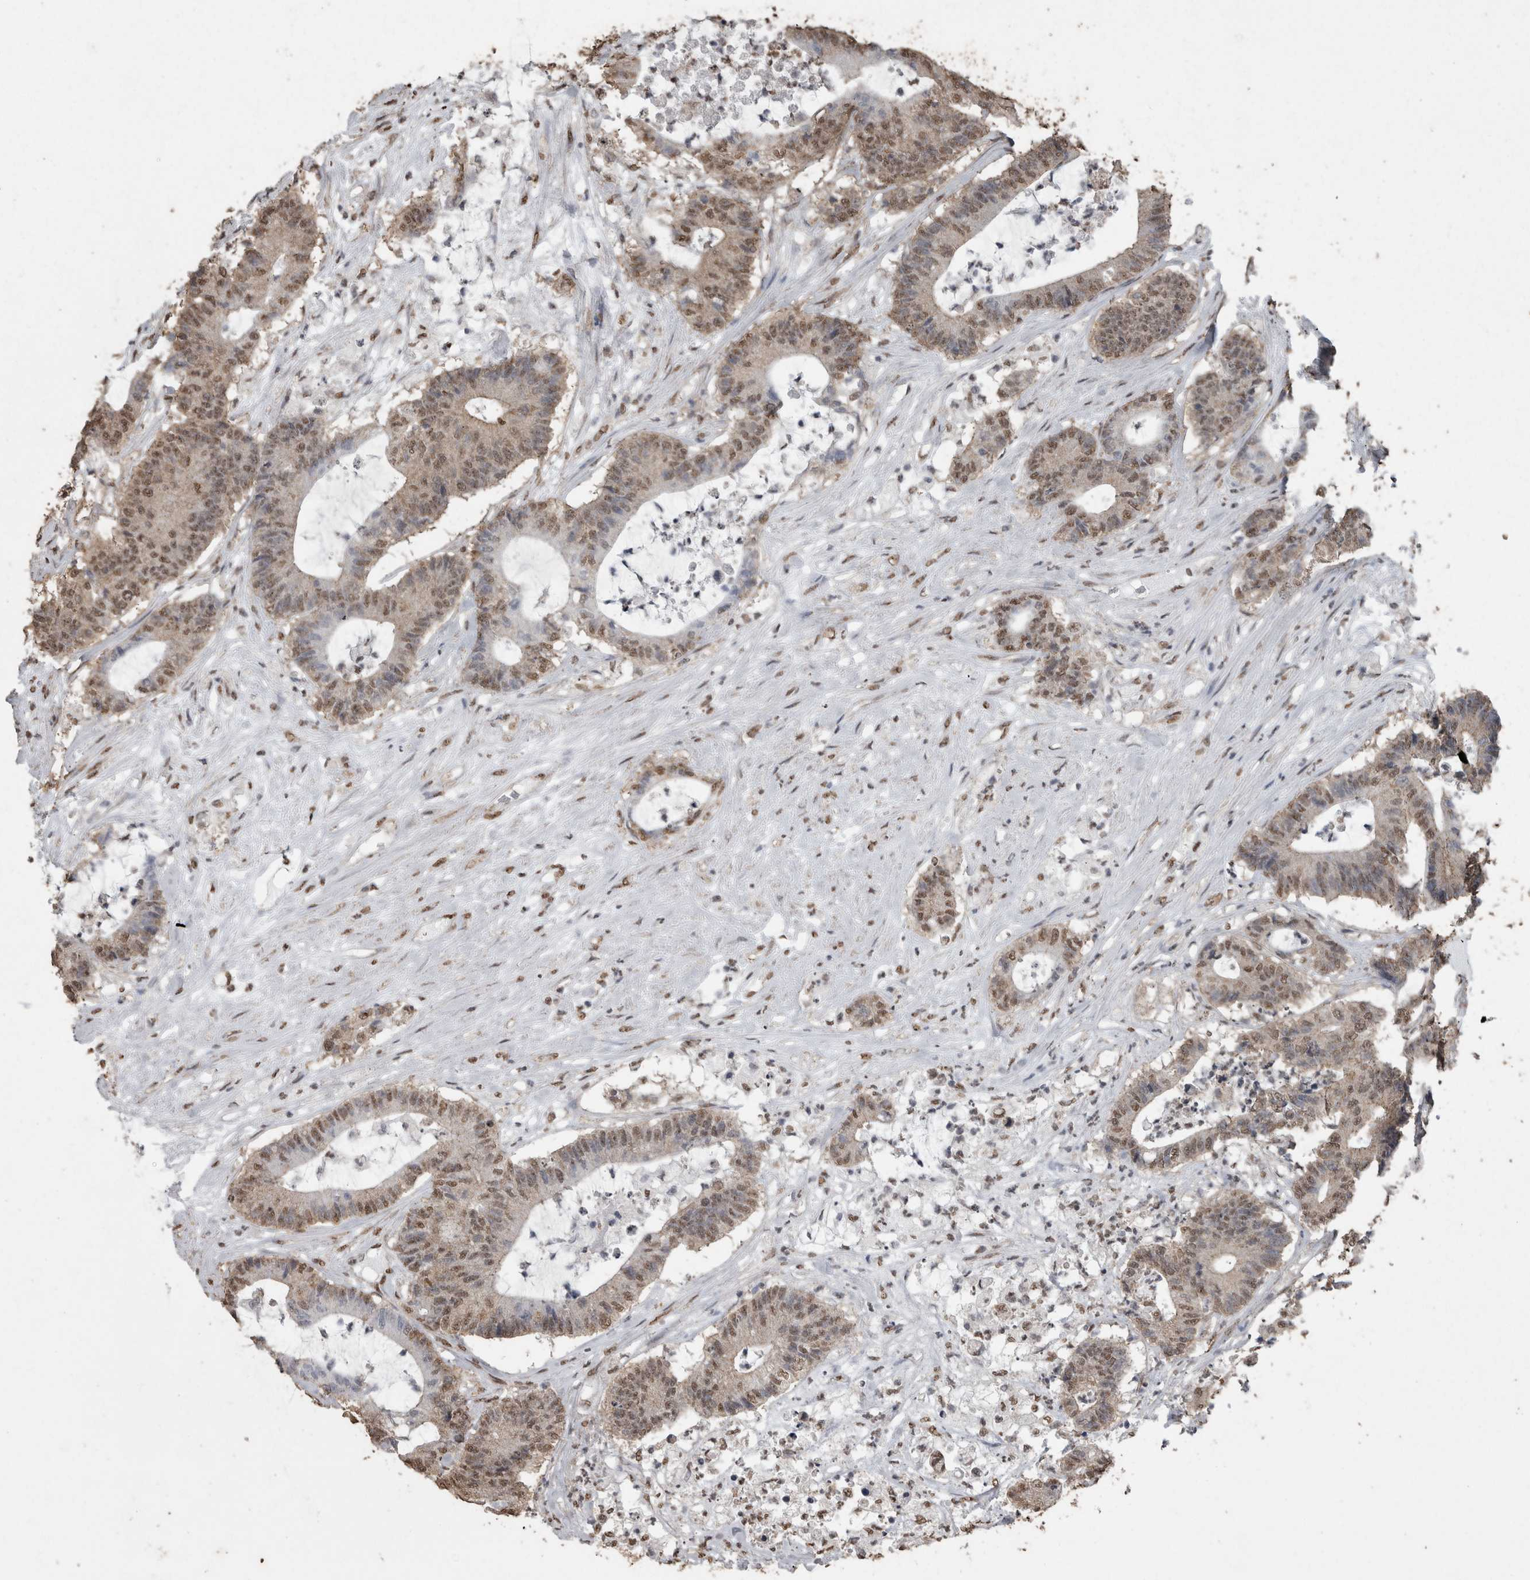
{"staining": {"intensity": "weak", "quantity": ">75%", "location": "nuclear"}, "tissue": "colorectal cancer", "cell_type": "Tumor cells", "image_type": "cancer", "snomed": [{"axis": "morphology", "description": "Adenocarcinoma, NOS"}, {"axis": "topography", "description": "Colon"}], "caption": "Immunohistochemical staining of adenocarcinoma (colorectal) exhibits low levels of weak nuclear staining in about >75% of tumor cells.", "gene": "SMAD7", "patient": {"sex": "female", "age": 84}}